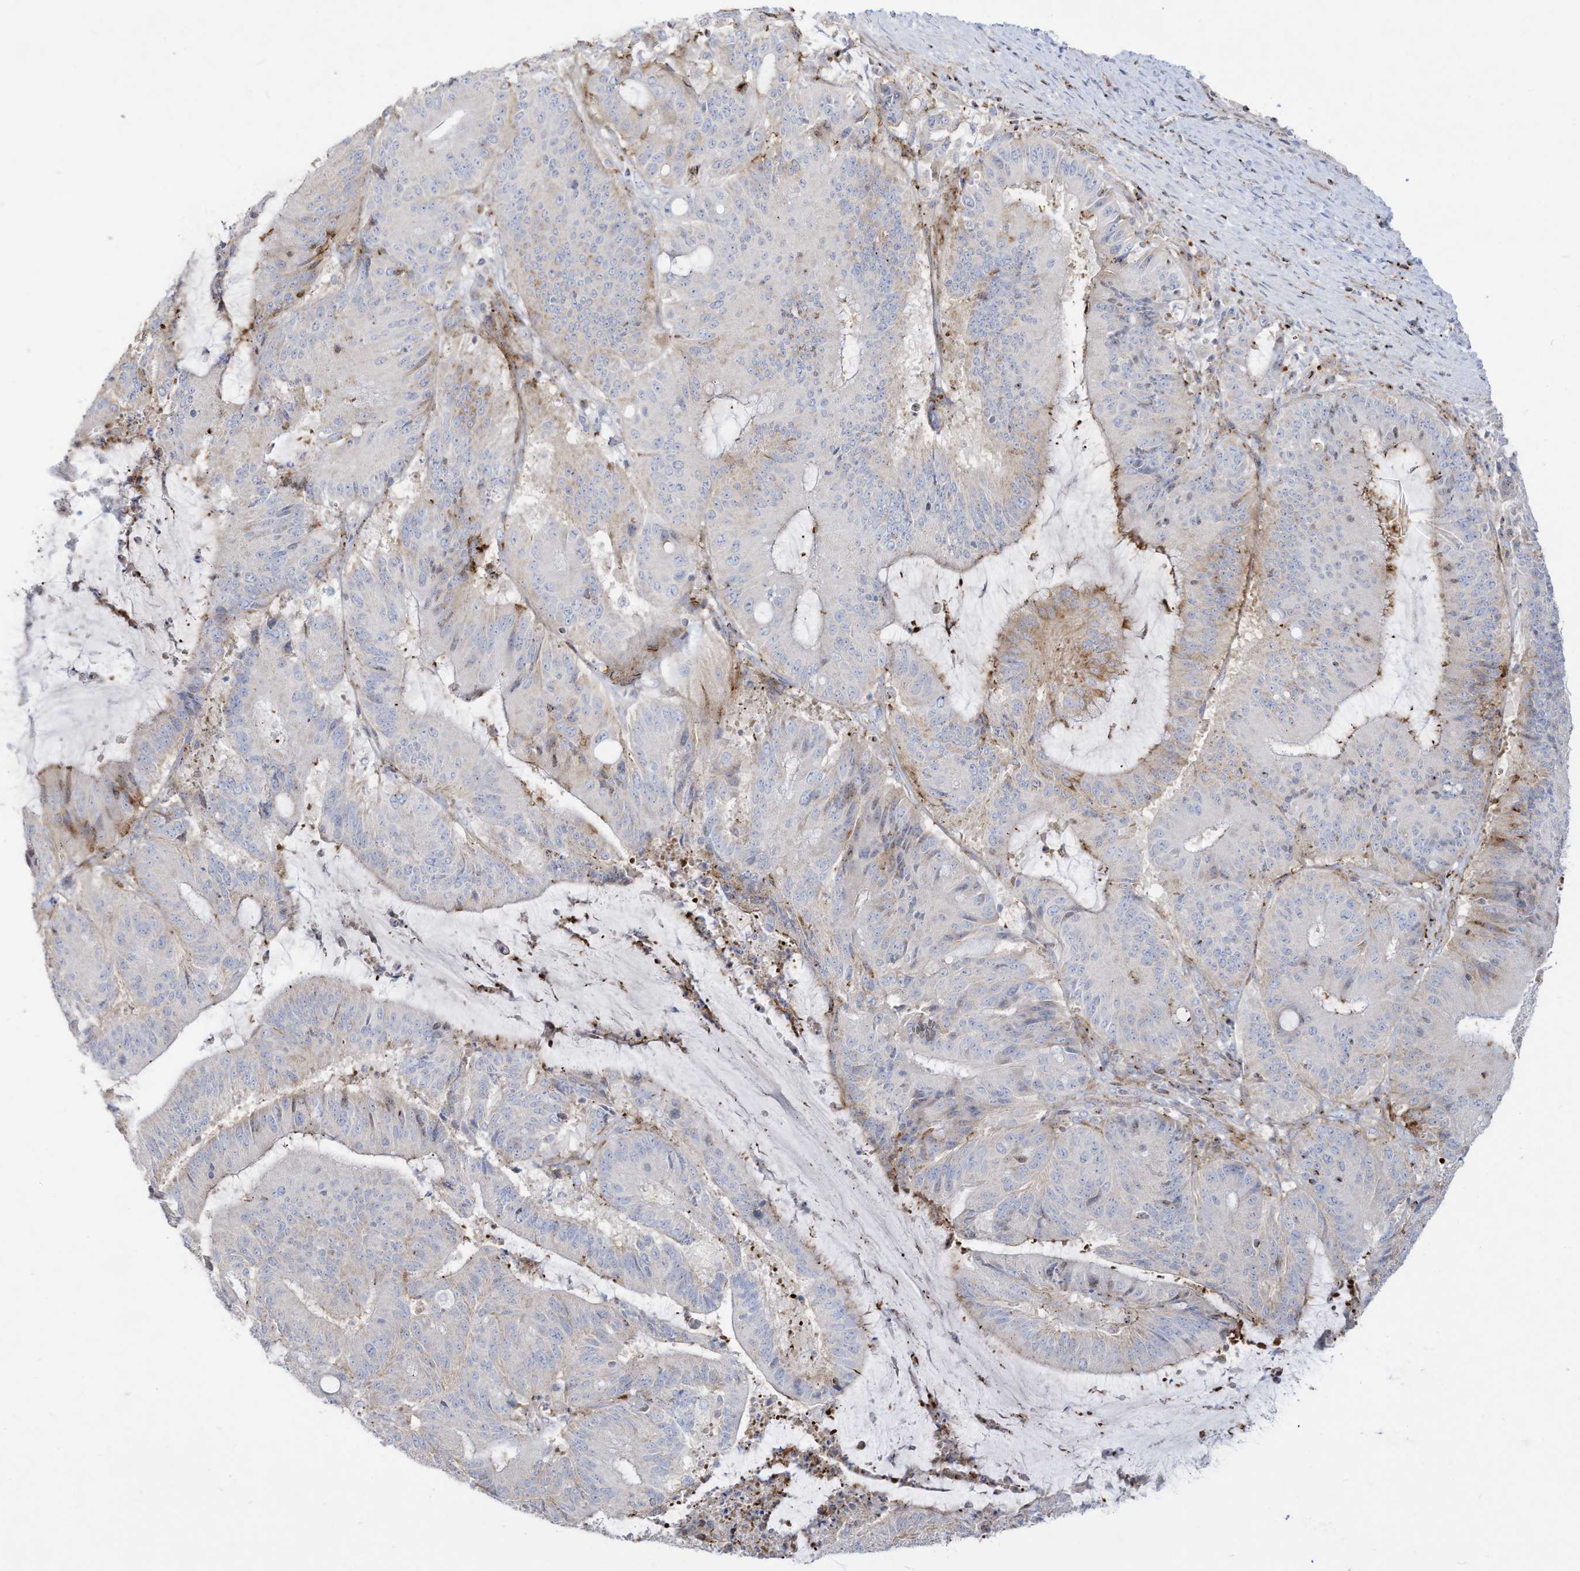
{"staining": {"intensity": "weak", "quantity": "<25%", "location": "cytoplasmic/membranous"}, "tissue": "liver cancer", "cell_type": "Tumor cells", "image_type": "cancer", "snomed": [{"axis": "morphology", "description": "Normal tissue, NOS"}, {"axis": "morphology", "description": "Cholangiocarcinoma"}, {"axis": "topography", "description": "Liver"}, {"axis": "topography", "description": "Peripheral nerve tissue"}], "caption": "Liver cancer was stained to show a protein in brown. There is no significant expression in tumor cells.", "gene": "THNSL2", "patient": {"sex": "female", "age": 73}}